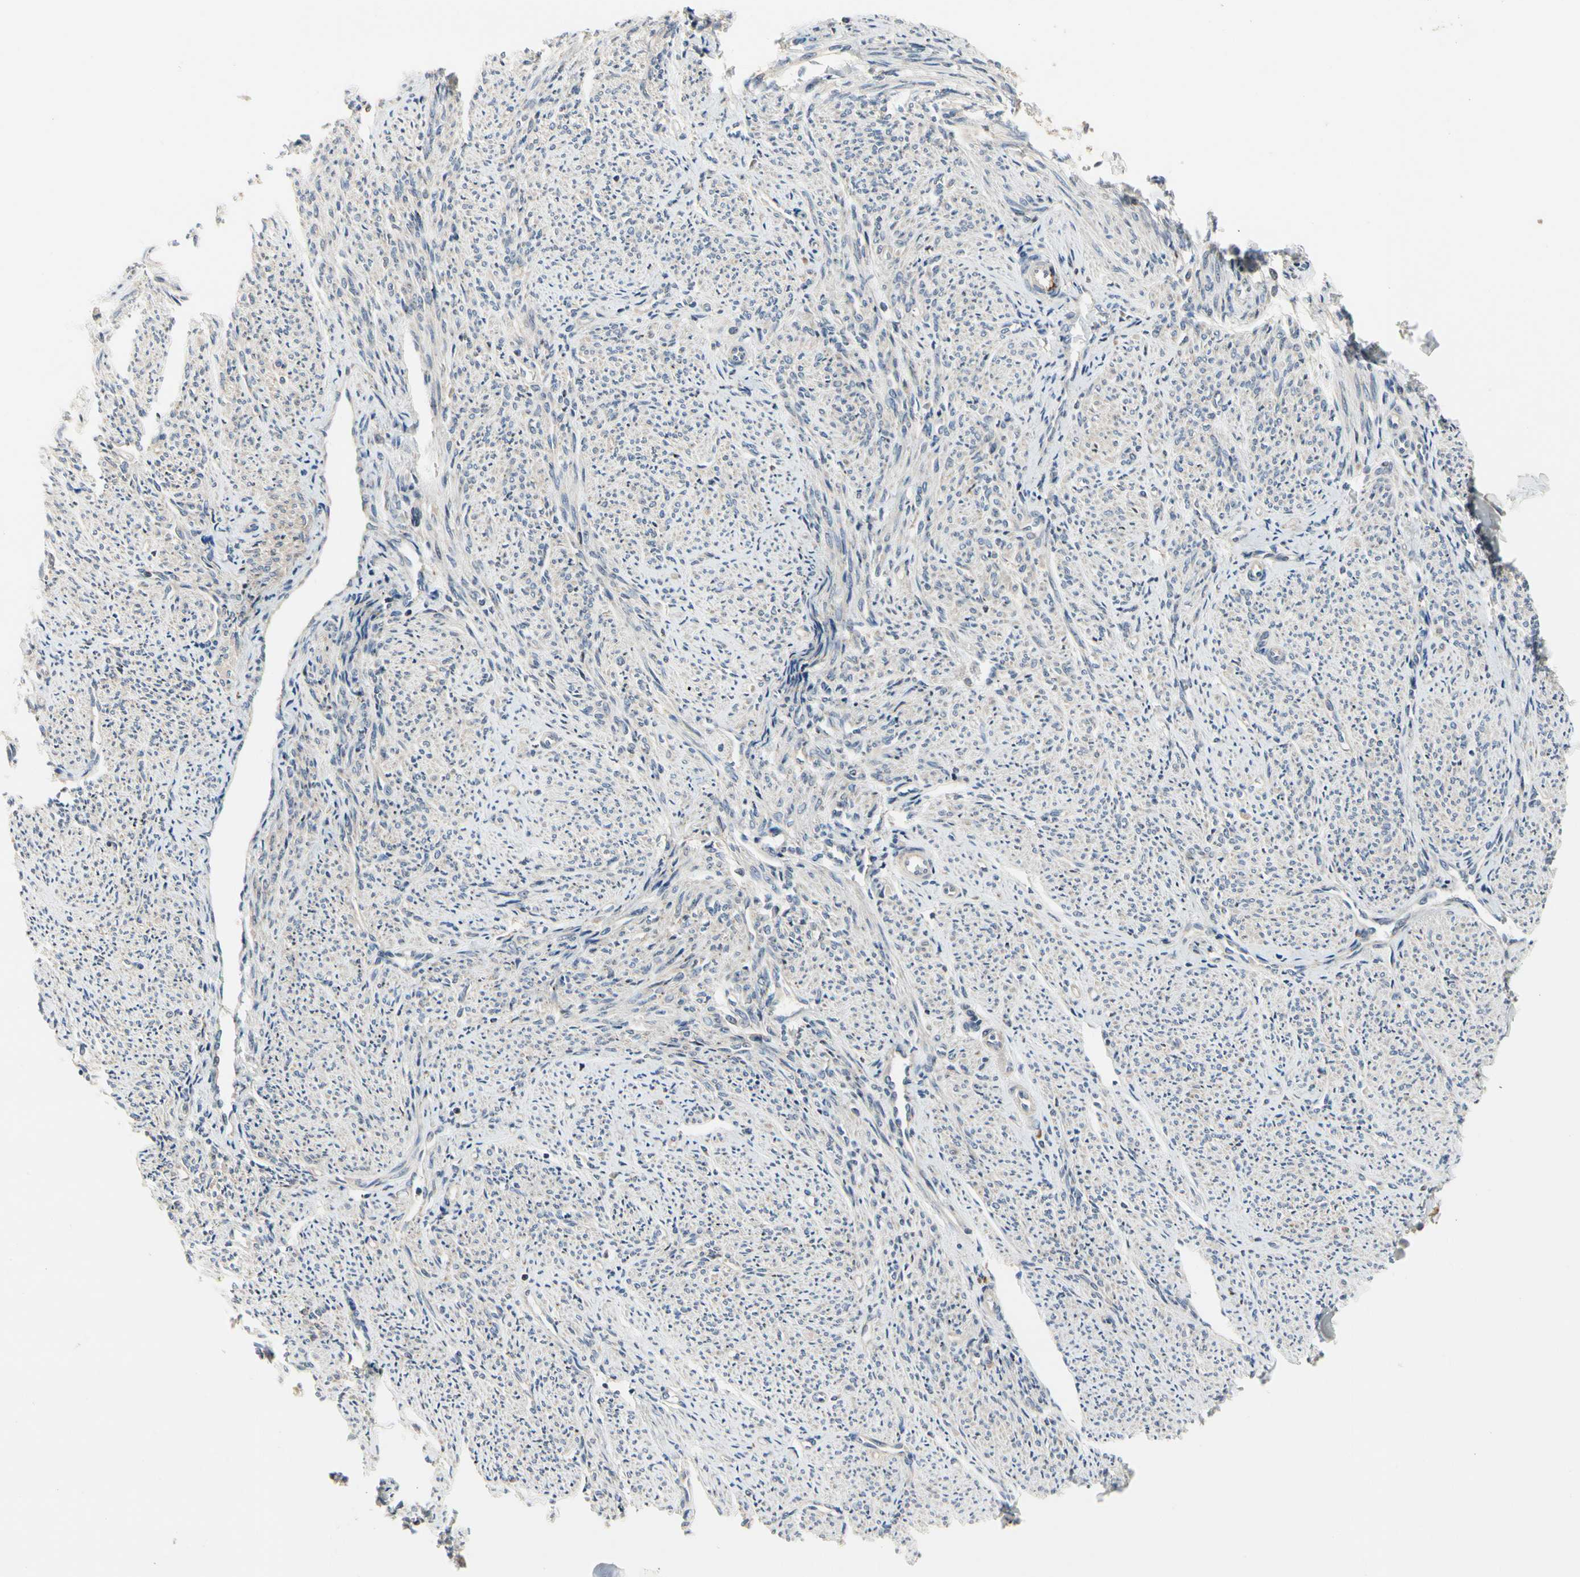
{"staining": {"intensity": "negative", "quantity": "none", "location": "none"}, "tissue": "smooth muscle", "cell_type": "Smooth muscle cells", "image_type": "normal", "snomed": [{"axis": "morphology", "description": "Normal tissue, NOS"}, {"axis": "topography", "description": "Smooth muscle"}], "caption": "An immunohistochemistry (IHC) image of normal smooth muscle is shown. There is no staining in smooth muscle cells of smooth muscle. (Immunohistochemistry, brightfield microscopy, high magnification).", "gene": "MMEL1", "patient": {"sex": "female", "age": 65}}